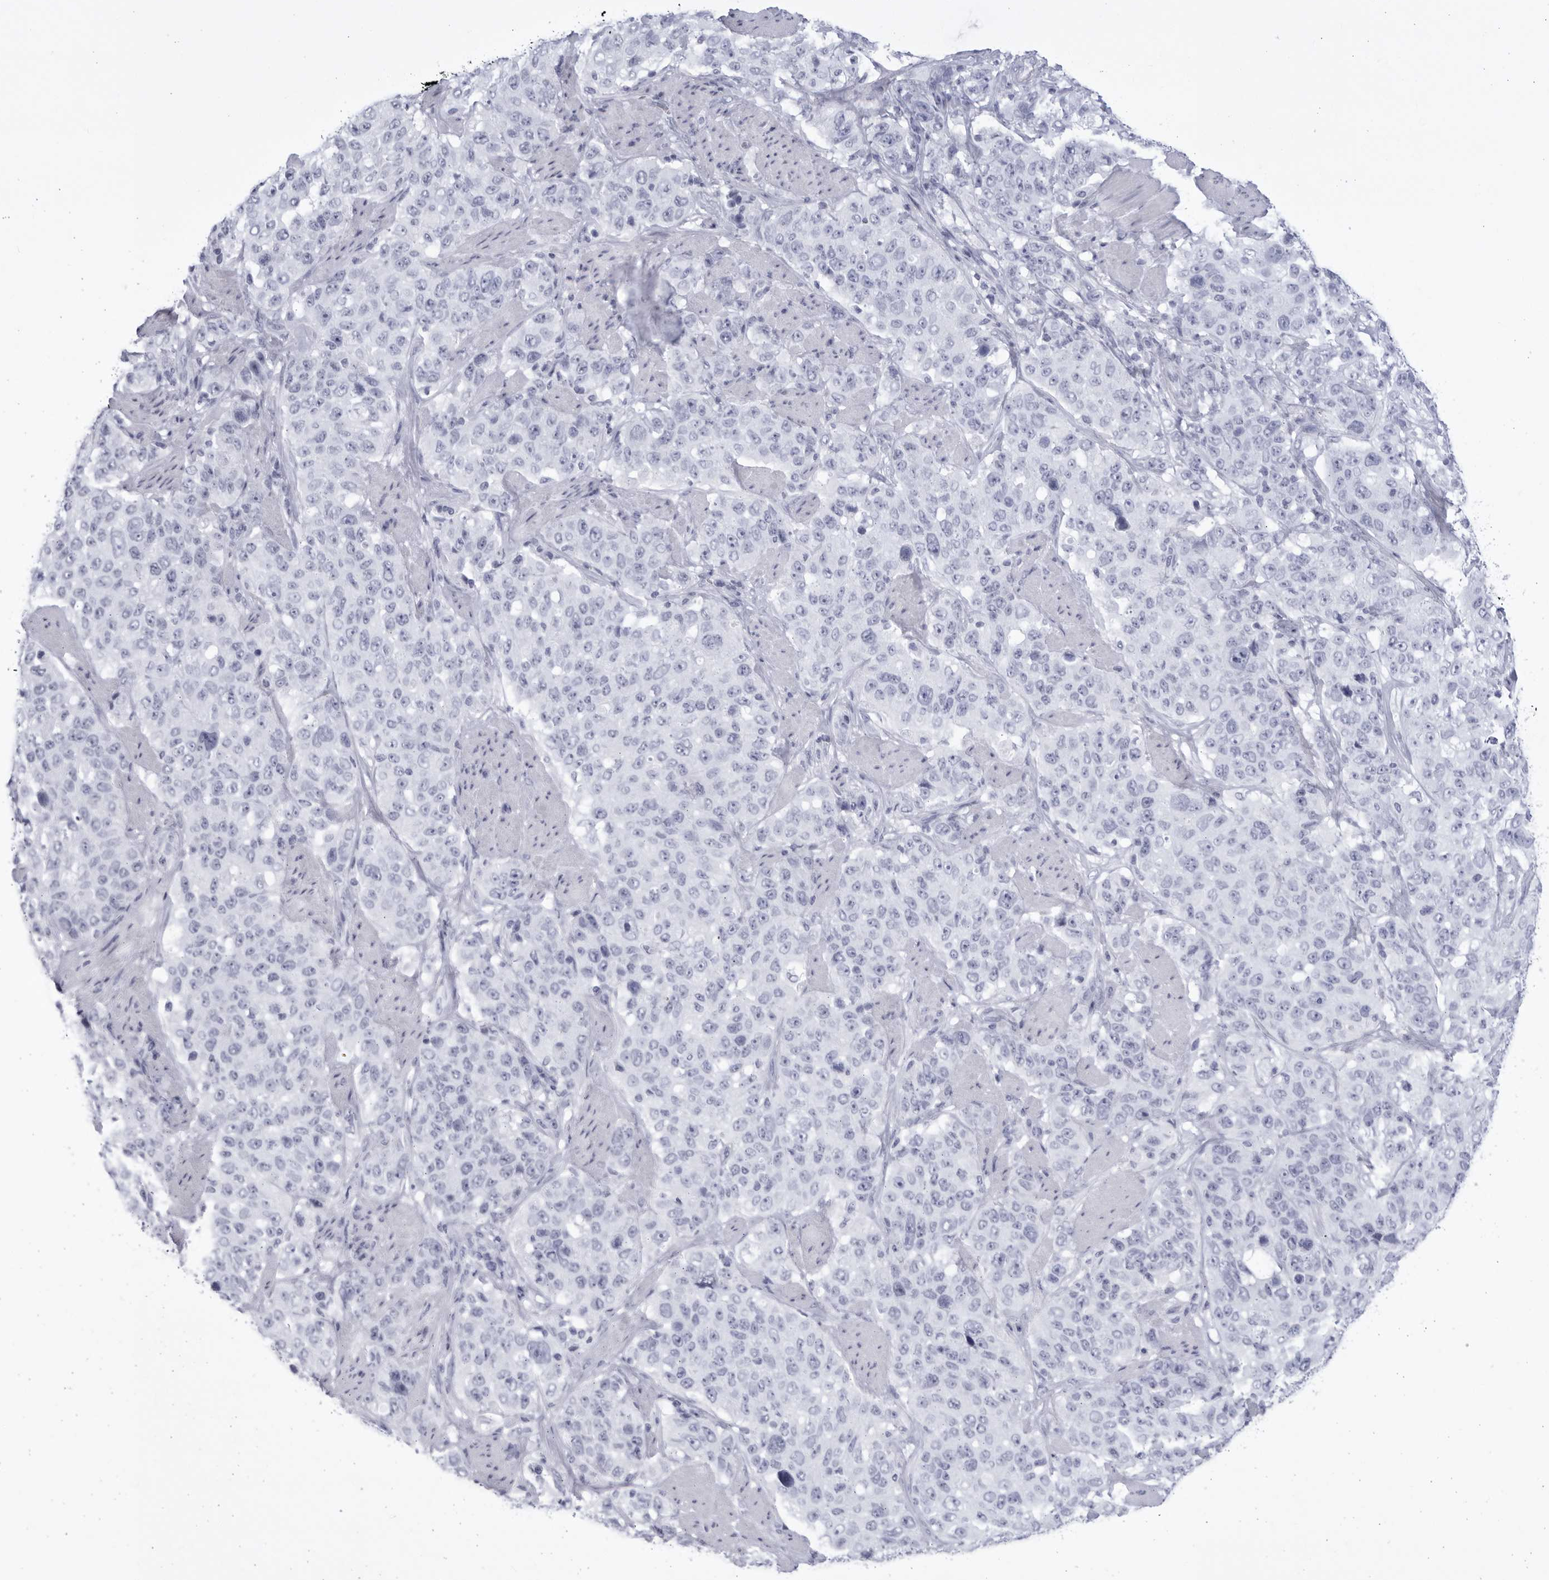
{"staining": {"intensity": "negative", "quantity": "none", "location": "none"}, "tissue": "stomach cancer", "cell_type": "Tumor cells", "image_type": "cancer", "snomed": [{"axis": "morphology", "description": "Adenocarcinoma, NOS"}, {"axis": "topography", "description": "Stomach"}], "caption": "This is a image of immunohistochemistry (IHC) staining of adenocarcinoma (stomach), which shows no positivity in tumor cells.", "gene": "CCDC181", "patient": {"sex": "male", "age": 48}}